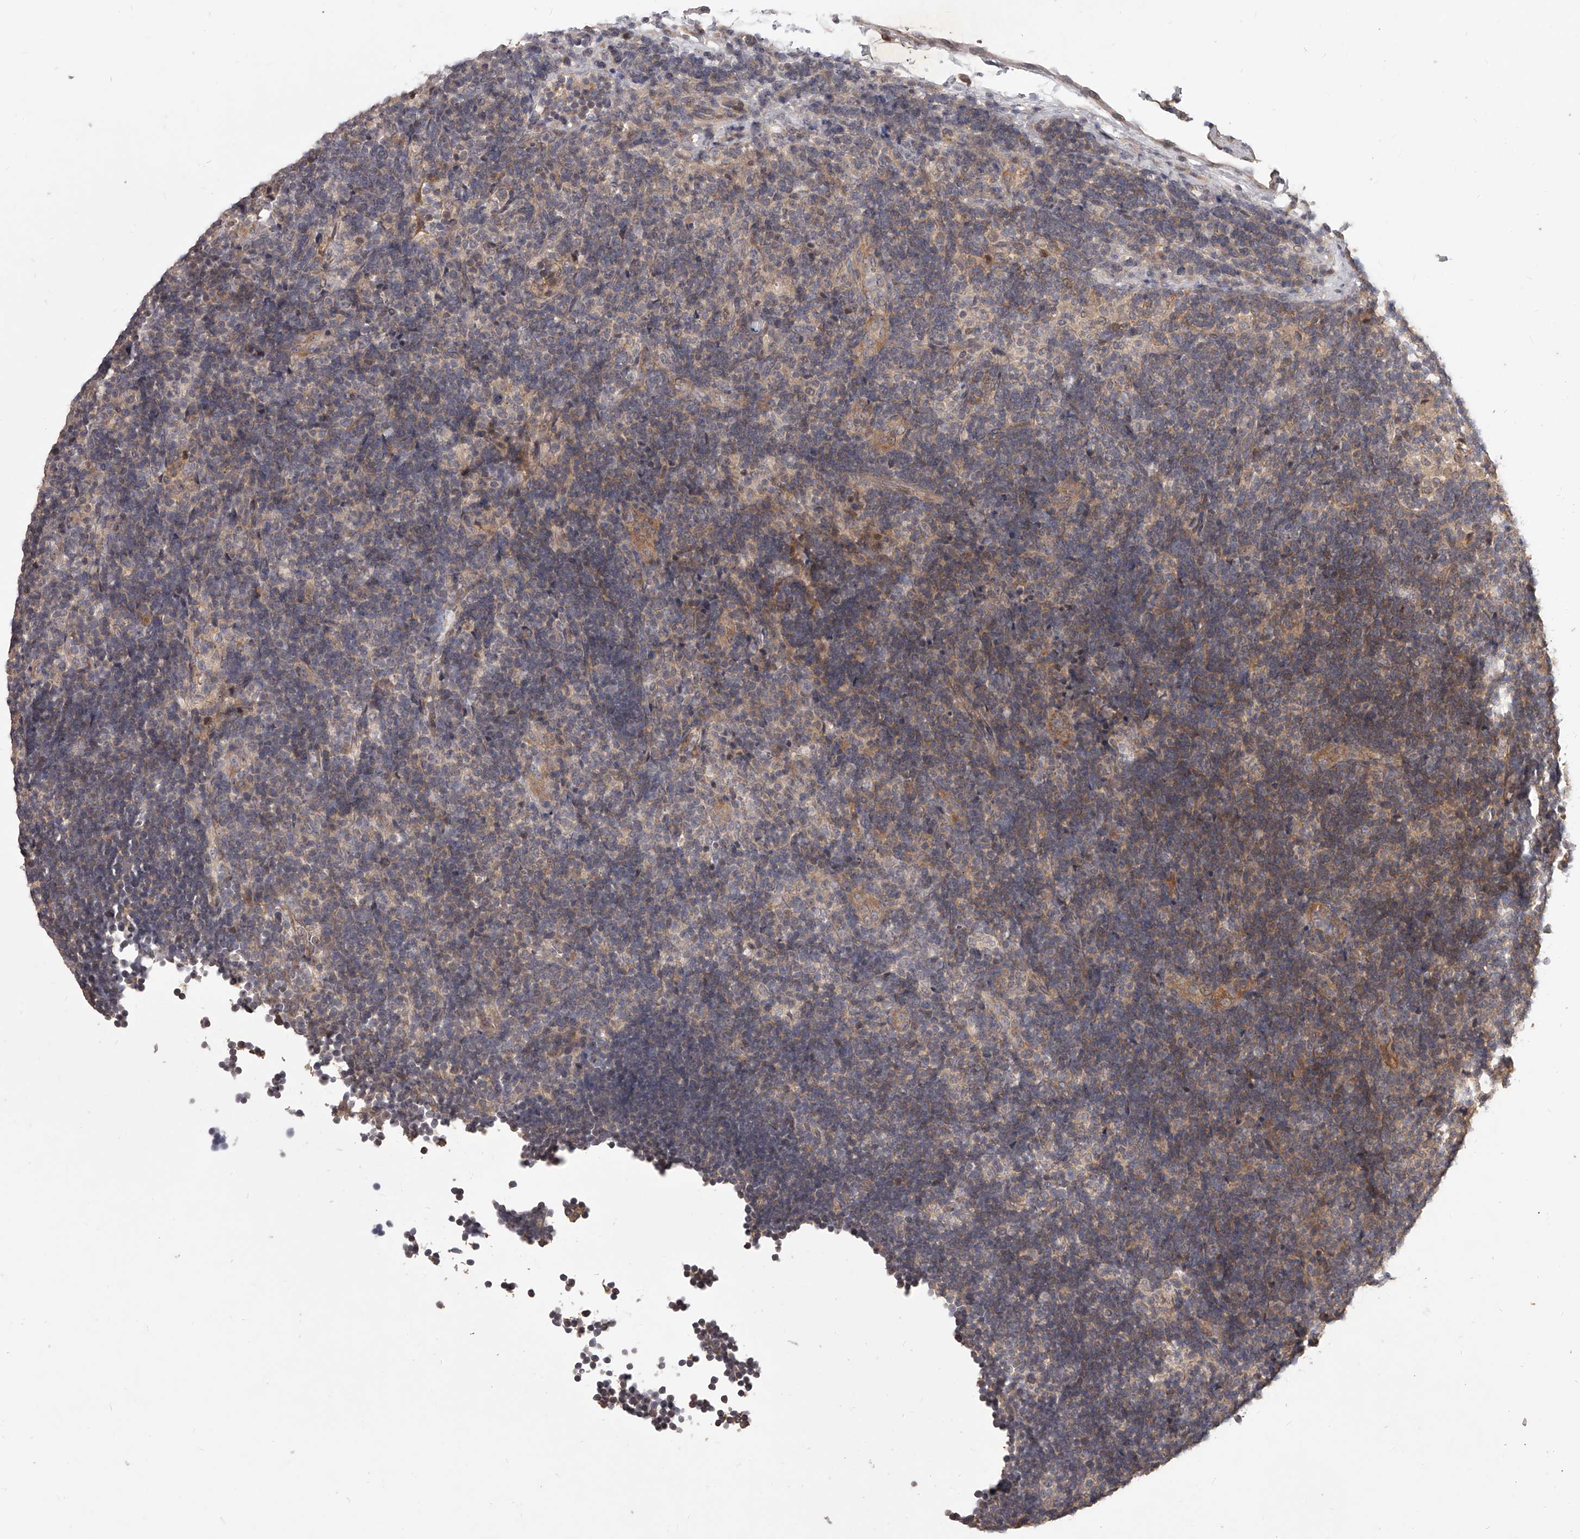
{"staining": {"intensity": "weak", "quantity": "25%-75%", "location": "cytoplasmic/membranous"}, "tissue": "lymph node", "cell_type": "Non-germinal center cells", "image_type": "normal", "snomed": [{"axis": "morphology", "description": "Normal tissue, NOS"}, {"axis": "topography", "description": "Lymph node"}], "caption": "Immunohistochemistry (IHC) image of benign lymph node: human lymph node stained using immunohistochemistry displays low levels of weak protein expression localized specifically in the cytoplasmic/membranous of non-germinal center cells, appearing as a cytoplasmic/membranous brown color.", "gene": "SLC37A1", "patient": {"sex": "female", "age": 22}}